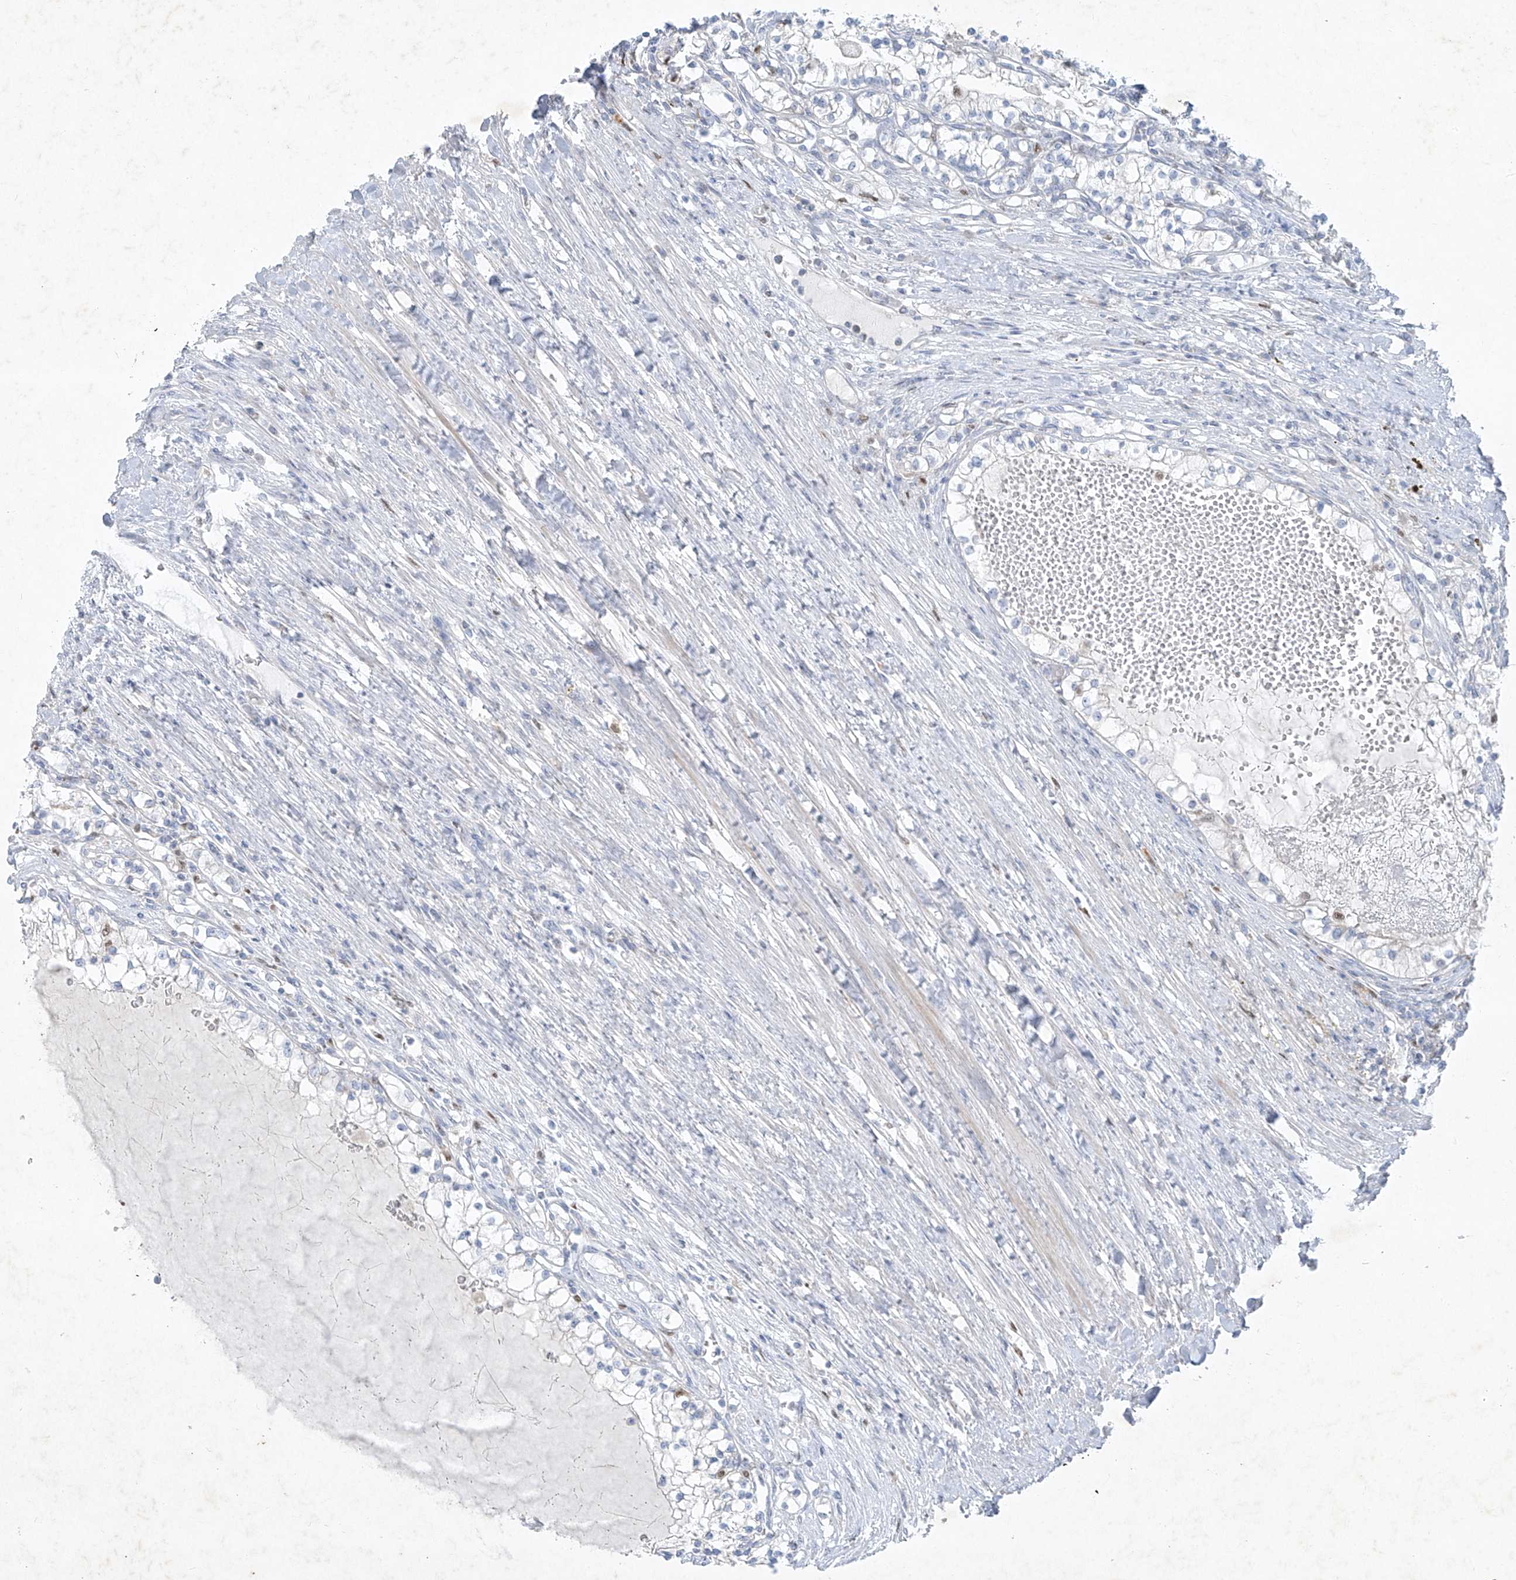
{"staining": {"intensity": "negative", "quantity": "none", "location": "none"}, "tissue": "renal cancer", "cell_type": "Tumor cells", "image_type": "cancer", "snomed": [{"axis": "morphology", "description": "Normal tissue, NOS"}, {"axis": "morphology", "description": "Adenocarcinoma, NOS"}, {"axis": "topography", "description": "Kidney"}], "caption": "Immunohistochemical staining of renal adenocarcinoma reveals no significant positivity in tumor cells.", "gene": "TUBE1", "patient": {"sex": "male", "age": 68}}